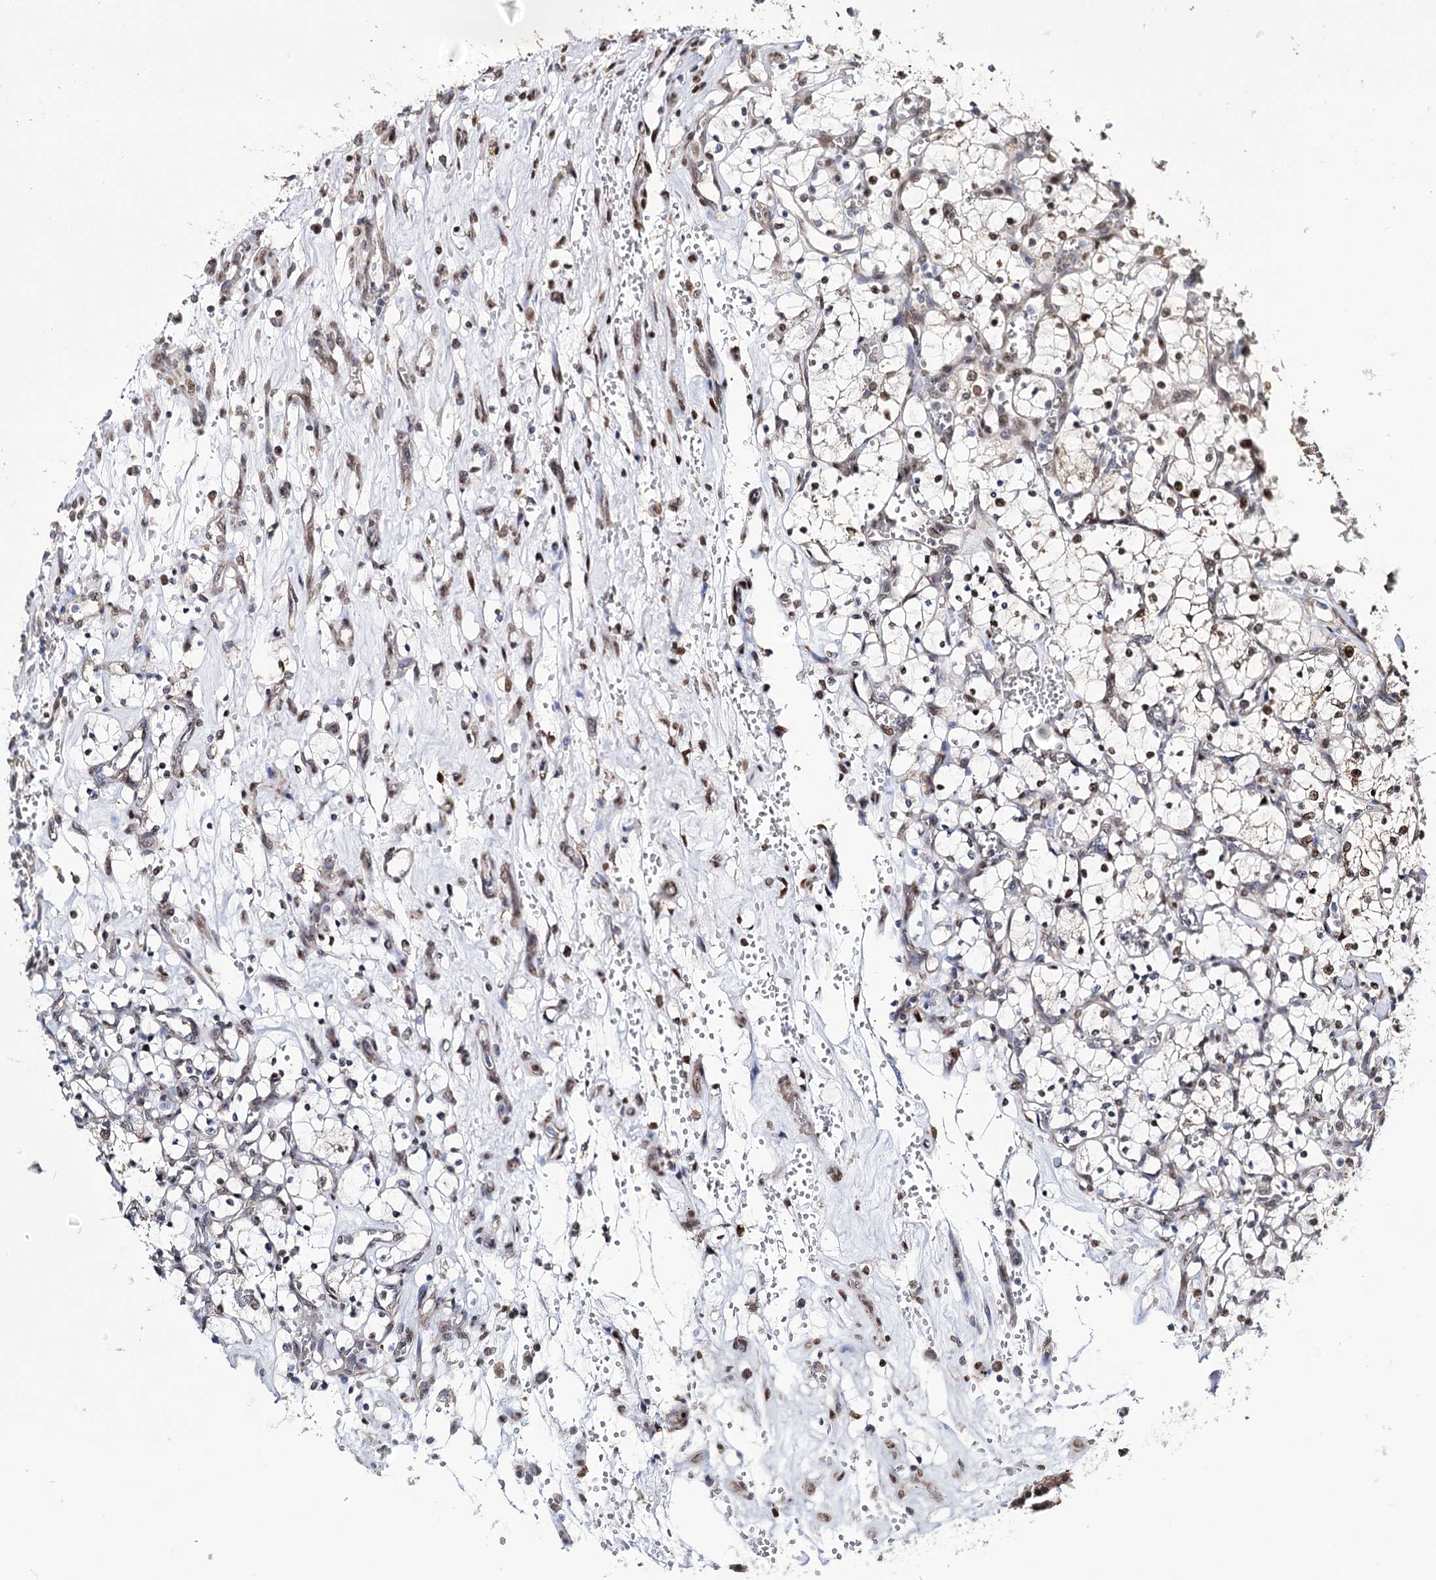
{"staining": {"intensity": "moderate", "quantity": ">75%", "location": "nuclear"}, "tissue": "renal cancer", "cell_type": "Tumor cells", "image_type": "cancer", "snomed": [{"axis": "morphology", "description": "Adenocarcinoma, NOS"}, {"axis": "topography", "description": "Kidney"}], "caption": "DAB (3,3'-diaminobenzidine) immunohistochemical staining of renal adenocarcinoma reveals moderate nuclear protein expression in about >75% of tumor cells.", "gene": "NFU1", "patient": {"sex": "female", "age": 69}}